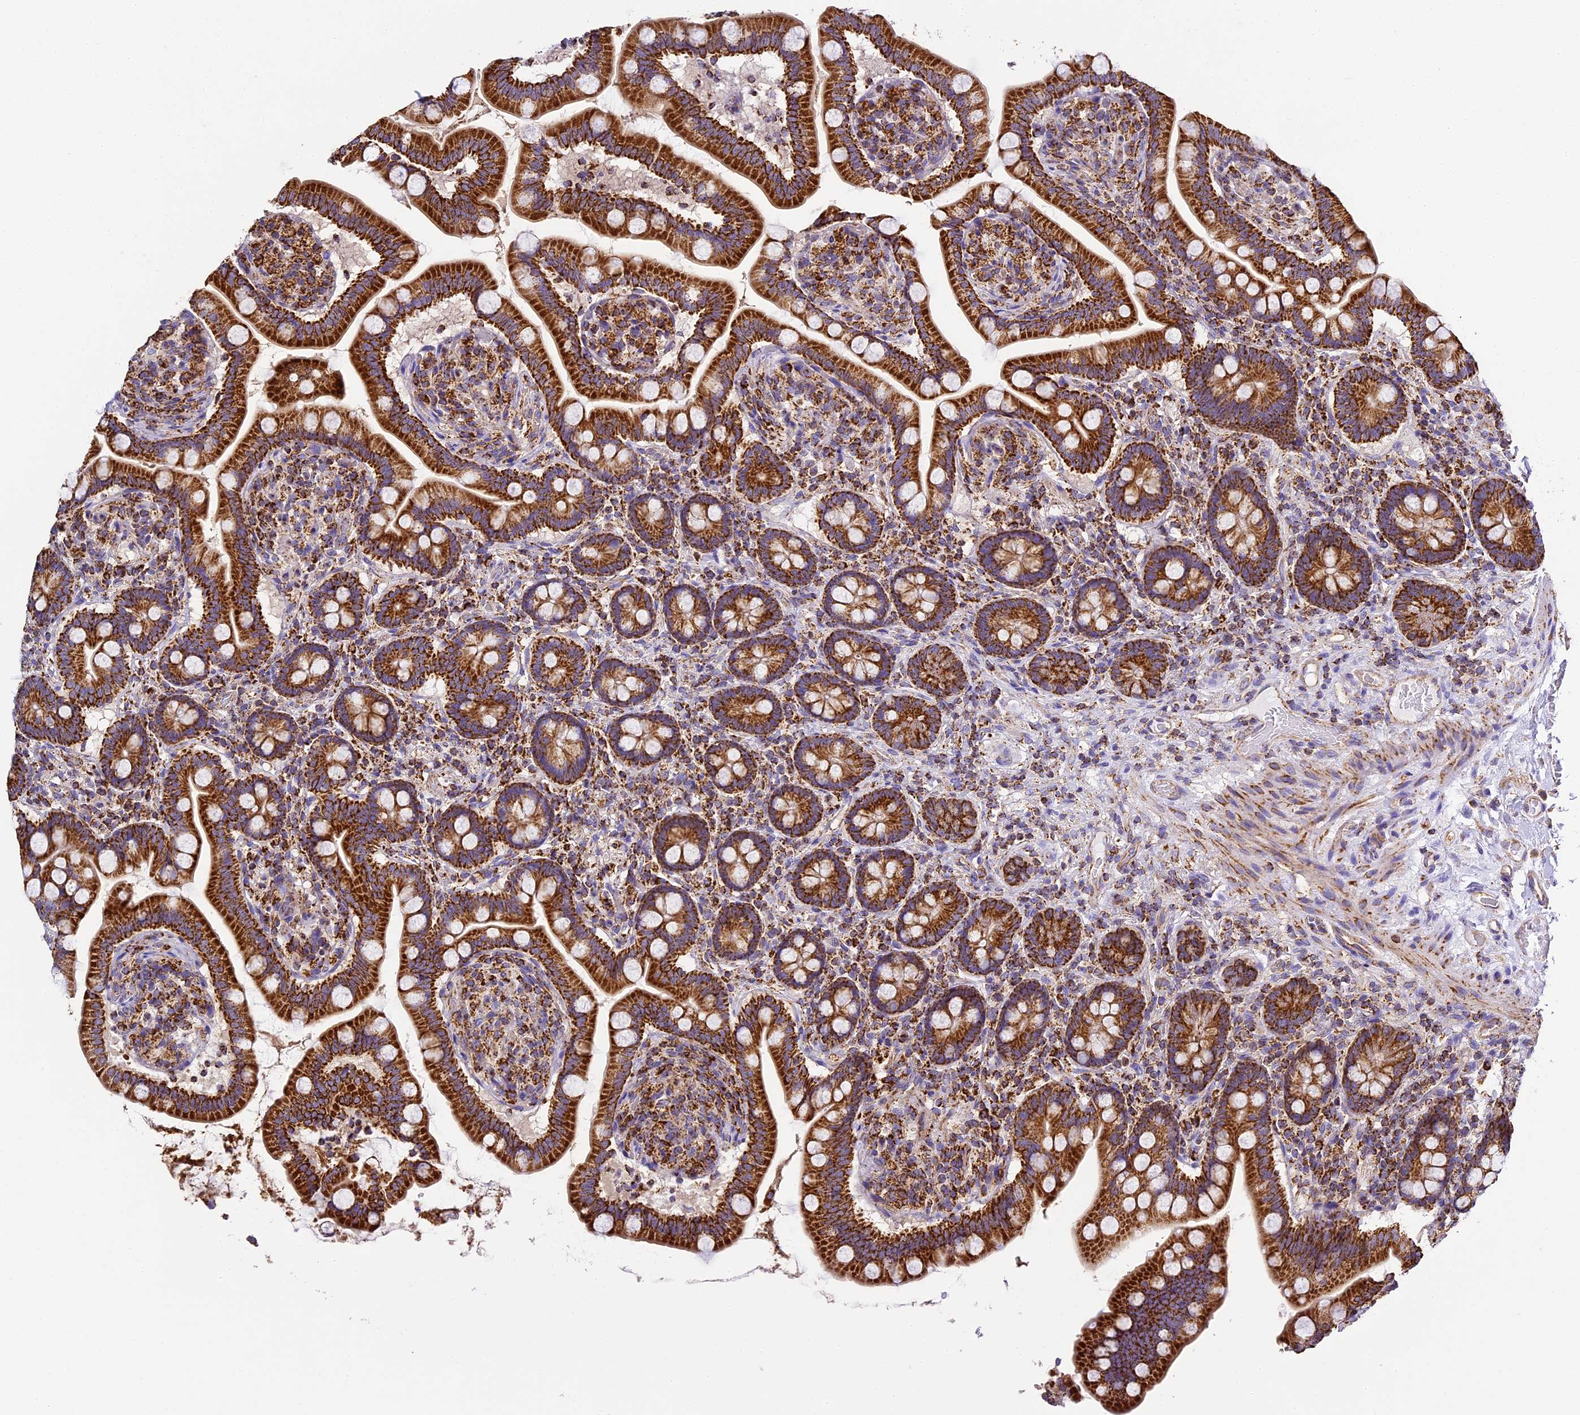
{"staining": {"intensity": "strong", "quantity": ">75%", "location": "cytoplasmic/membranous"}, "tissue": "small intestine", "cell_type": "Glandular cells", "image_type": "normal", "snomed": [{"axis": "morphology", "description": "Normal tissue, NOS"}, {"axis": "topography", "description": "Small intestine"}], "caption": "High-power microscopy captured an IHC image of benign small intestine, revealing strong cytoplasmic/membranous expression in about >75% of glandular cells. (DAB (3,3'-diaminobenzidine) IHC, brown staining for protein, blue staining for nuclei).", "gene": "STK17A", "patient": {"sex": "female", "age": 64}}